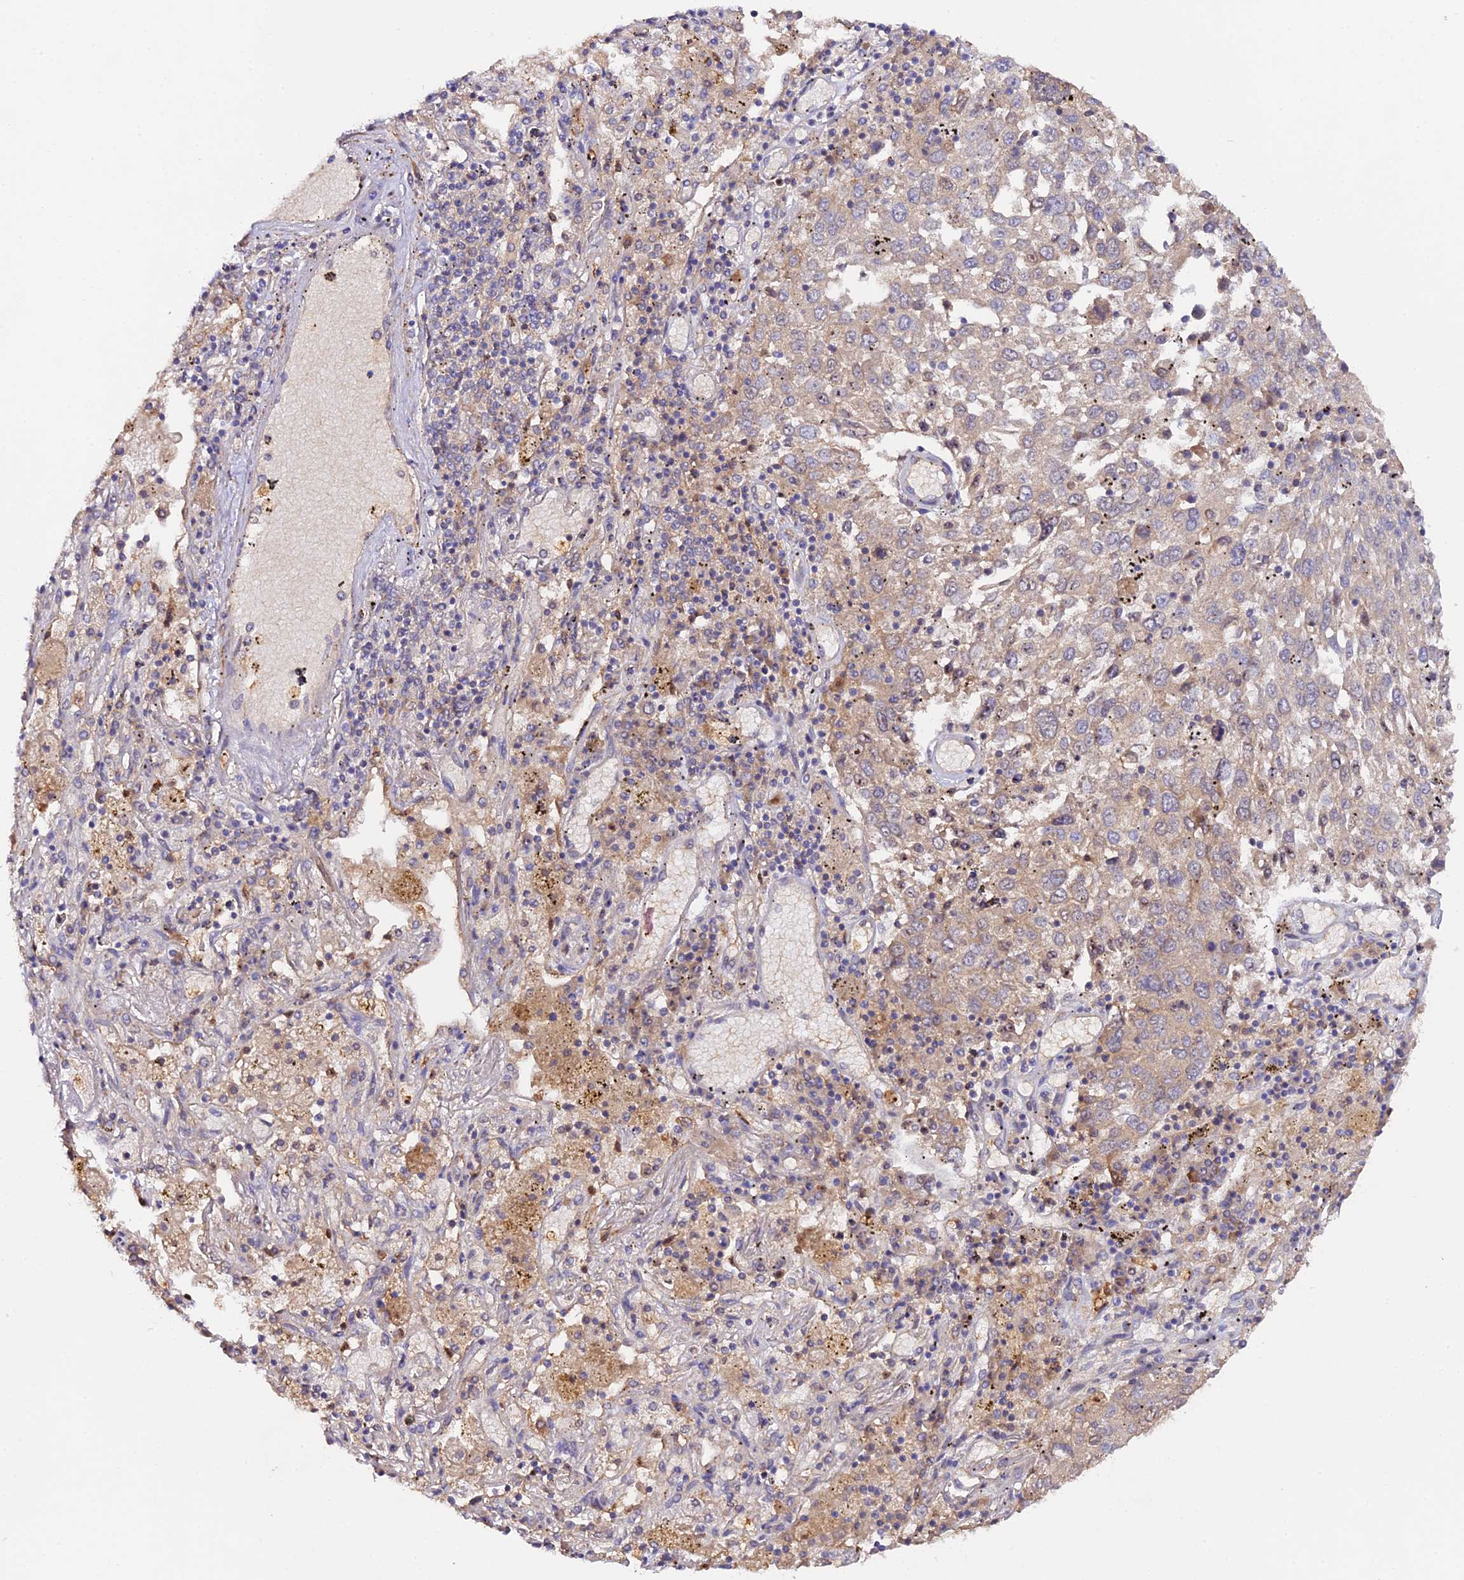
{"staining": {"intensity": "weak", "quantity": "25%-75%", "location": "cytoplasmic/membranous"}, "tissue": "lung cancer", "cell_type": "Tumor cells", "image_type": "cancer", "snomed": [{"axis": "morphology", "description": "Squamous cell carcinoma, NOS"}, {"axis": "topography", "description": "Lung"}], "caption": "Weak cytoplasmic/membranous protein positivity is present in about 25%-75% of tumor cells in lung squamous cell carcinoma.", "gene": "TRIM26", "patient": {"sex": "male", "age": 65}}